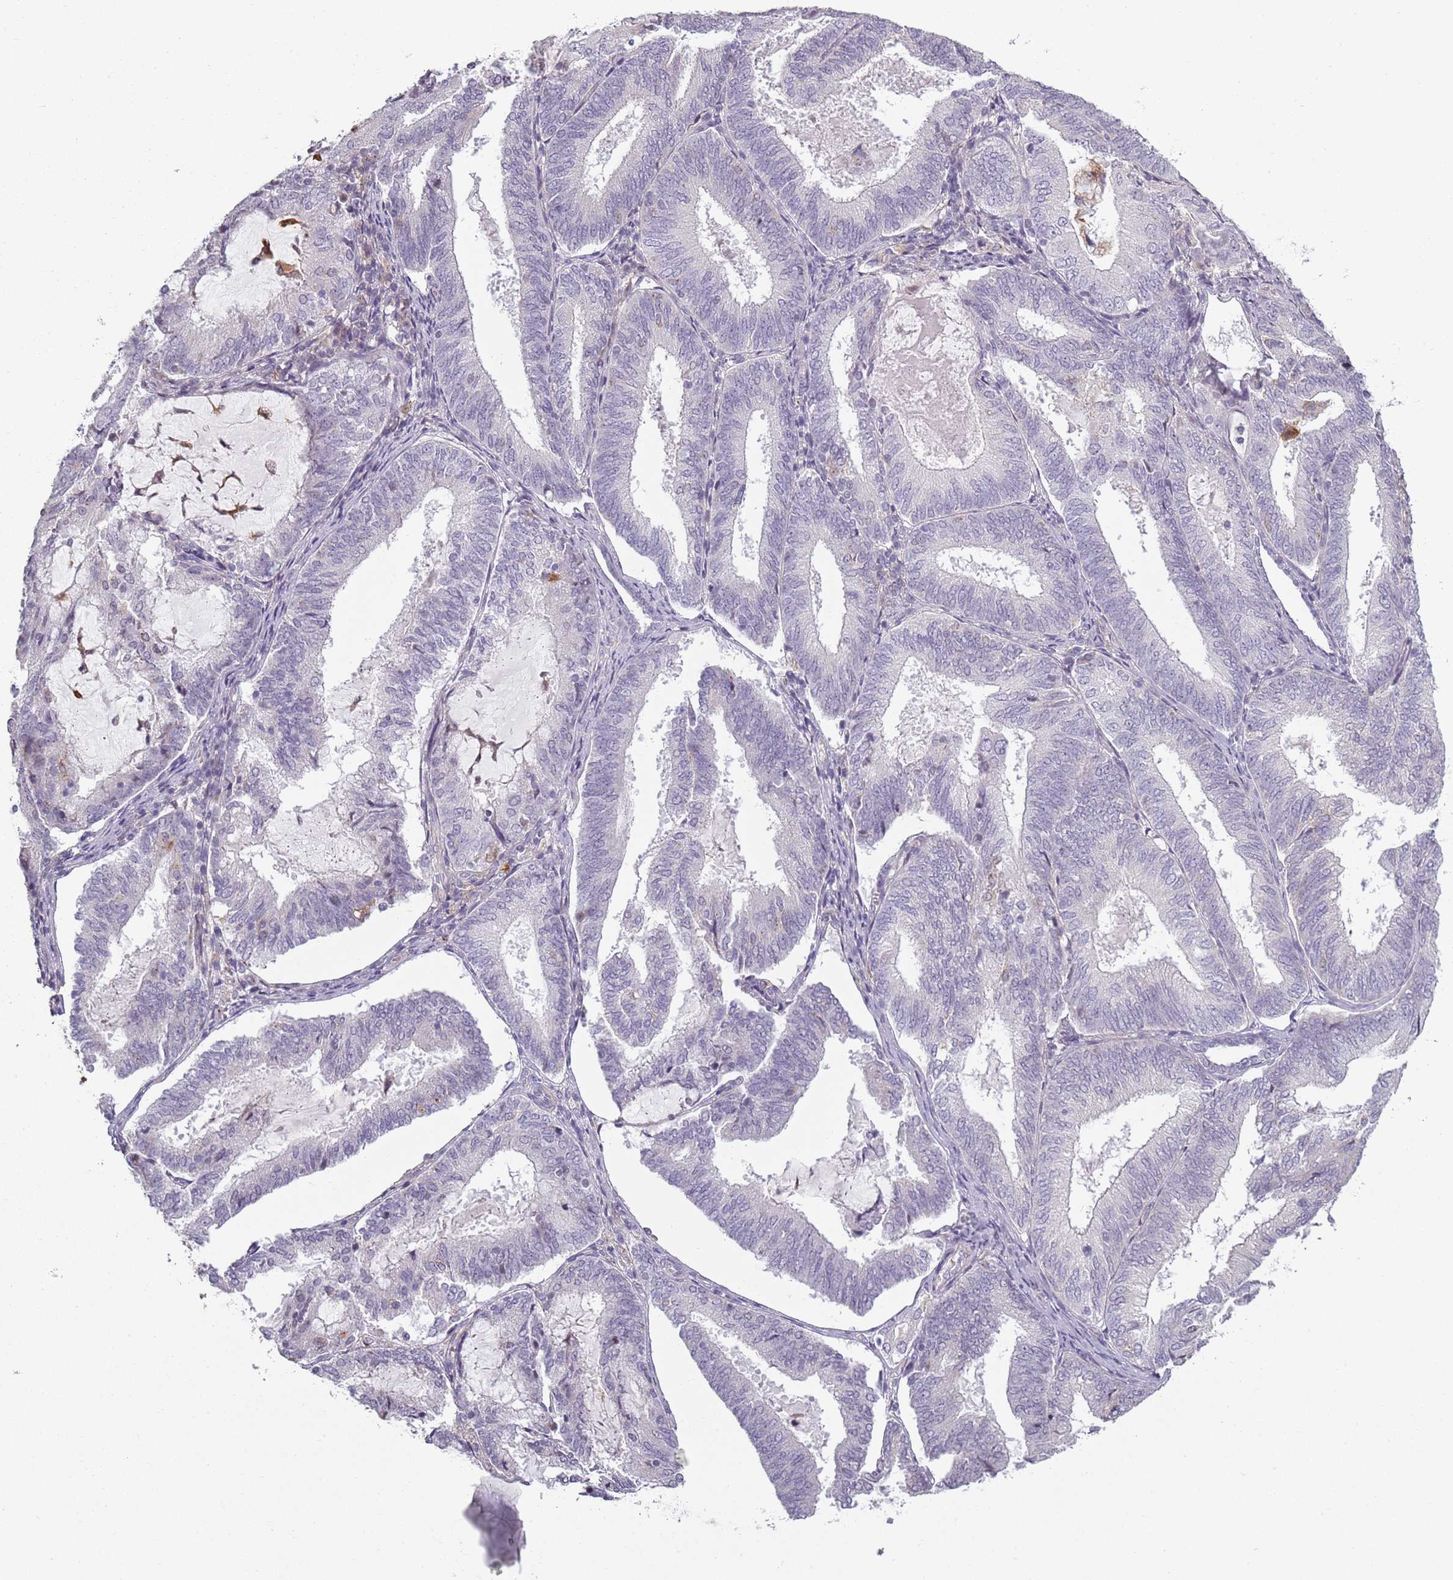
{"staining": {"intensity": "negative", "quantity": "none", "location": "none"}, "tissue": "endometrial cancer", "cell_type": "Tumor cells", "image_type": "cancer", "snomed": [{"axis": "morphology", "description": "Adenocarcinoma, NOS"}, {"axis": "topography", "description": "Endometrium"}], "caption": "Immunohistochemical staining of endometrial cancer demonstrates no significant expression in tumor cells.", "gene": "CC2D2B", "patient": {"sex": "female", "age": 81}}